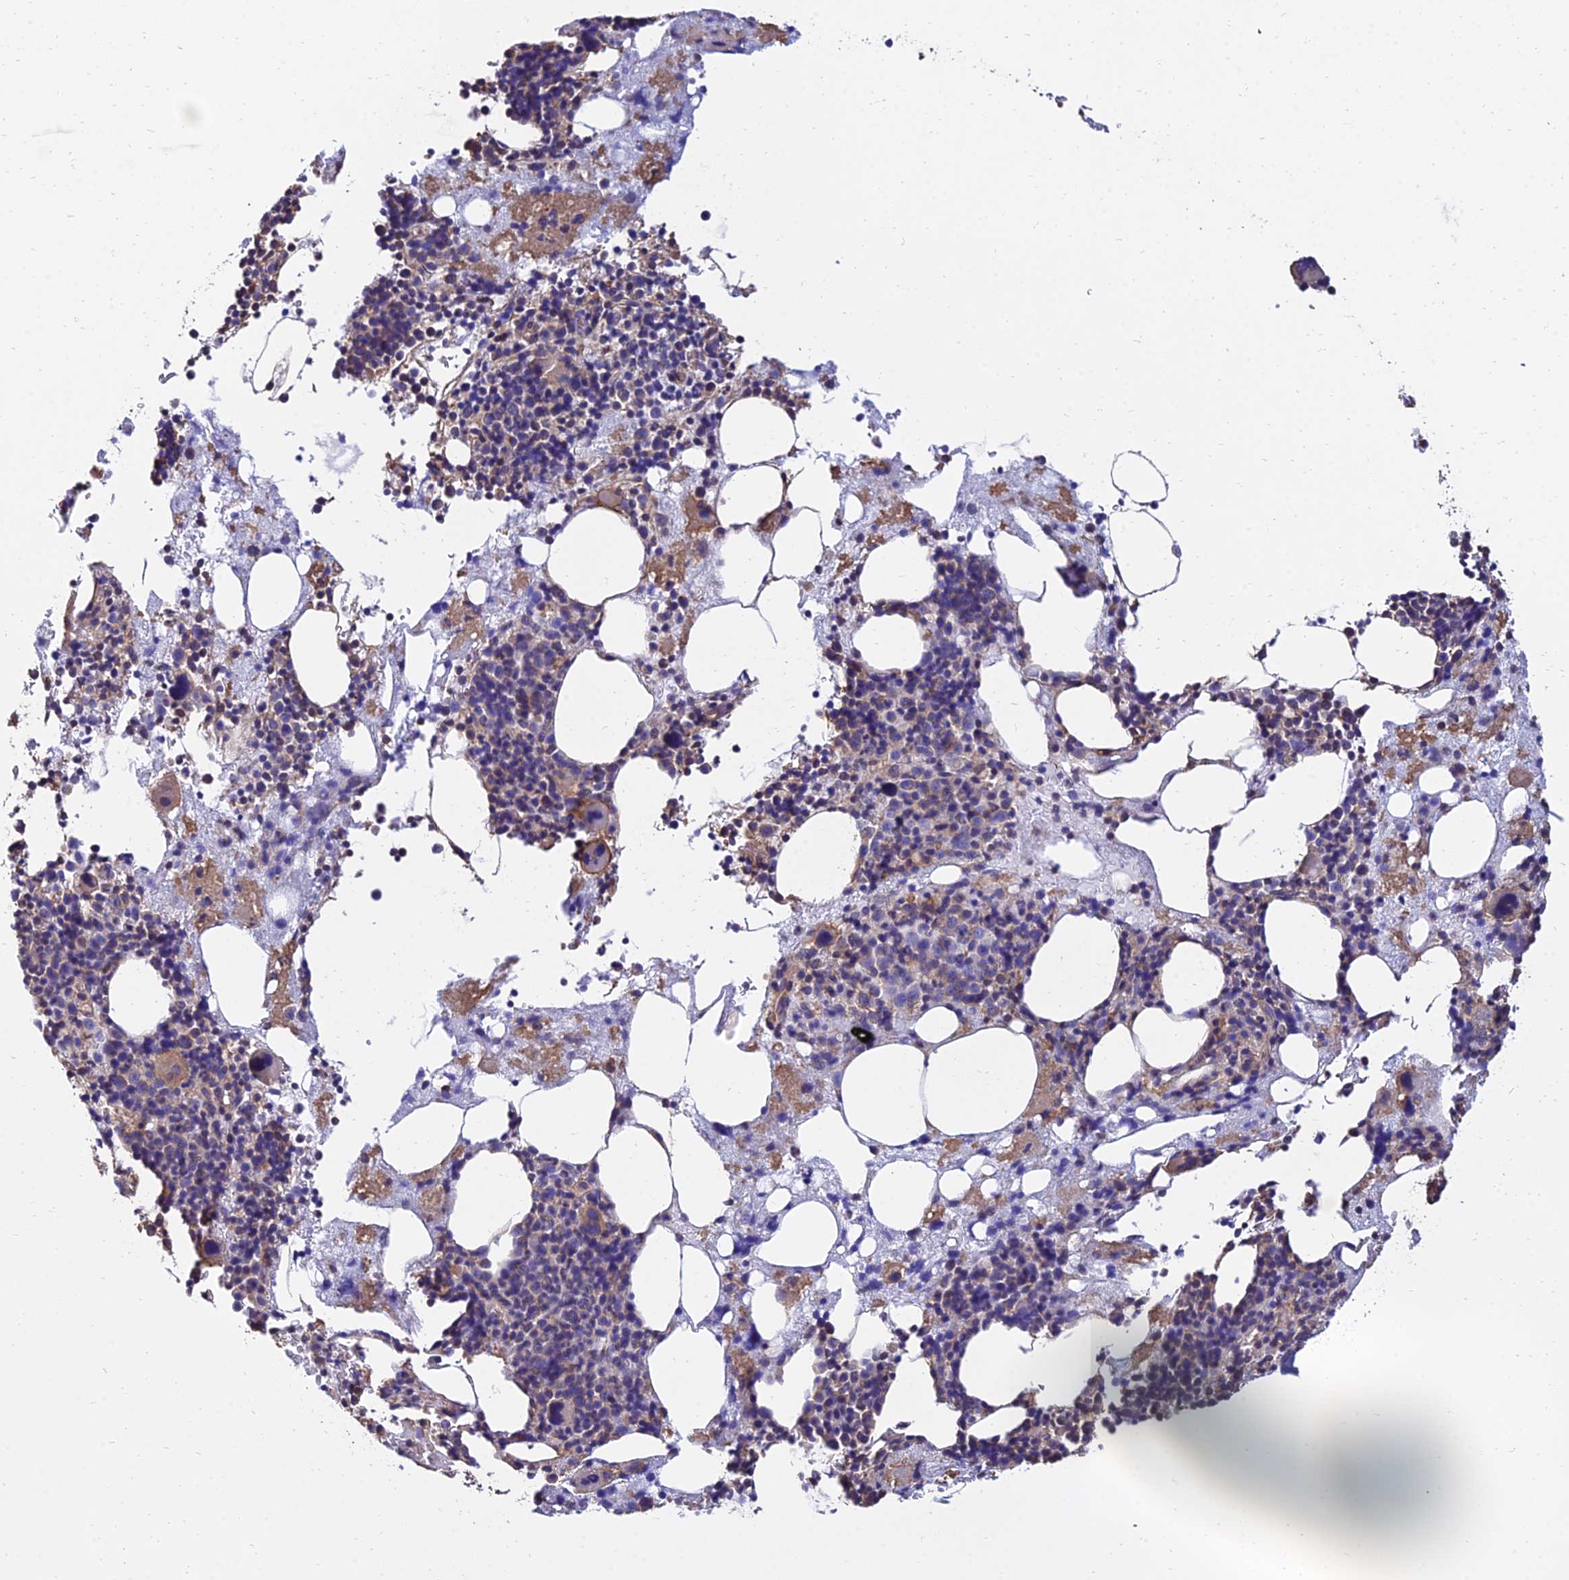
{"staining": {"intensity": "moderate", "quantity": "<25%", "location": "cytoplasmic/membranous"}, "tissue": "bone marrow", "cell_type": "Hematopoietic cells", "image_type": "normal", "snomed": [{"axis": "morphology", "description": "Normal tissue, NOS"}, {"axis": "topography", "description": "Bone marrow"}], "caption": "Hematopoietic cells exhibit low levels of moderate cytoplasmic/membranous positivity in about <25% of cells in benign bone marrow.", "gene": "CALM1", "patient": {"sex": "male", "age": 75}}